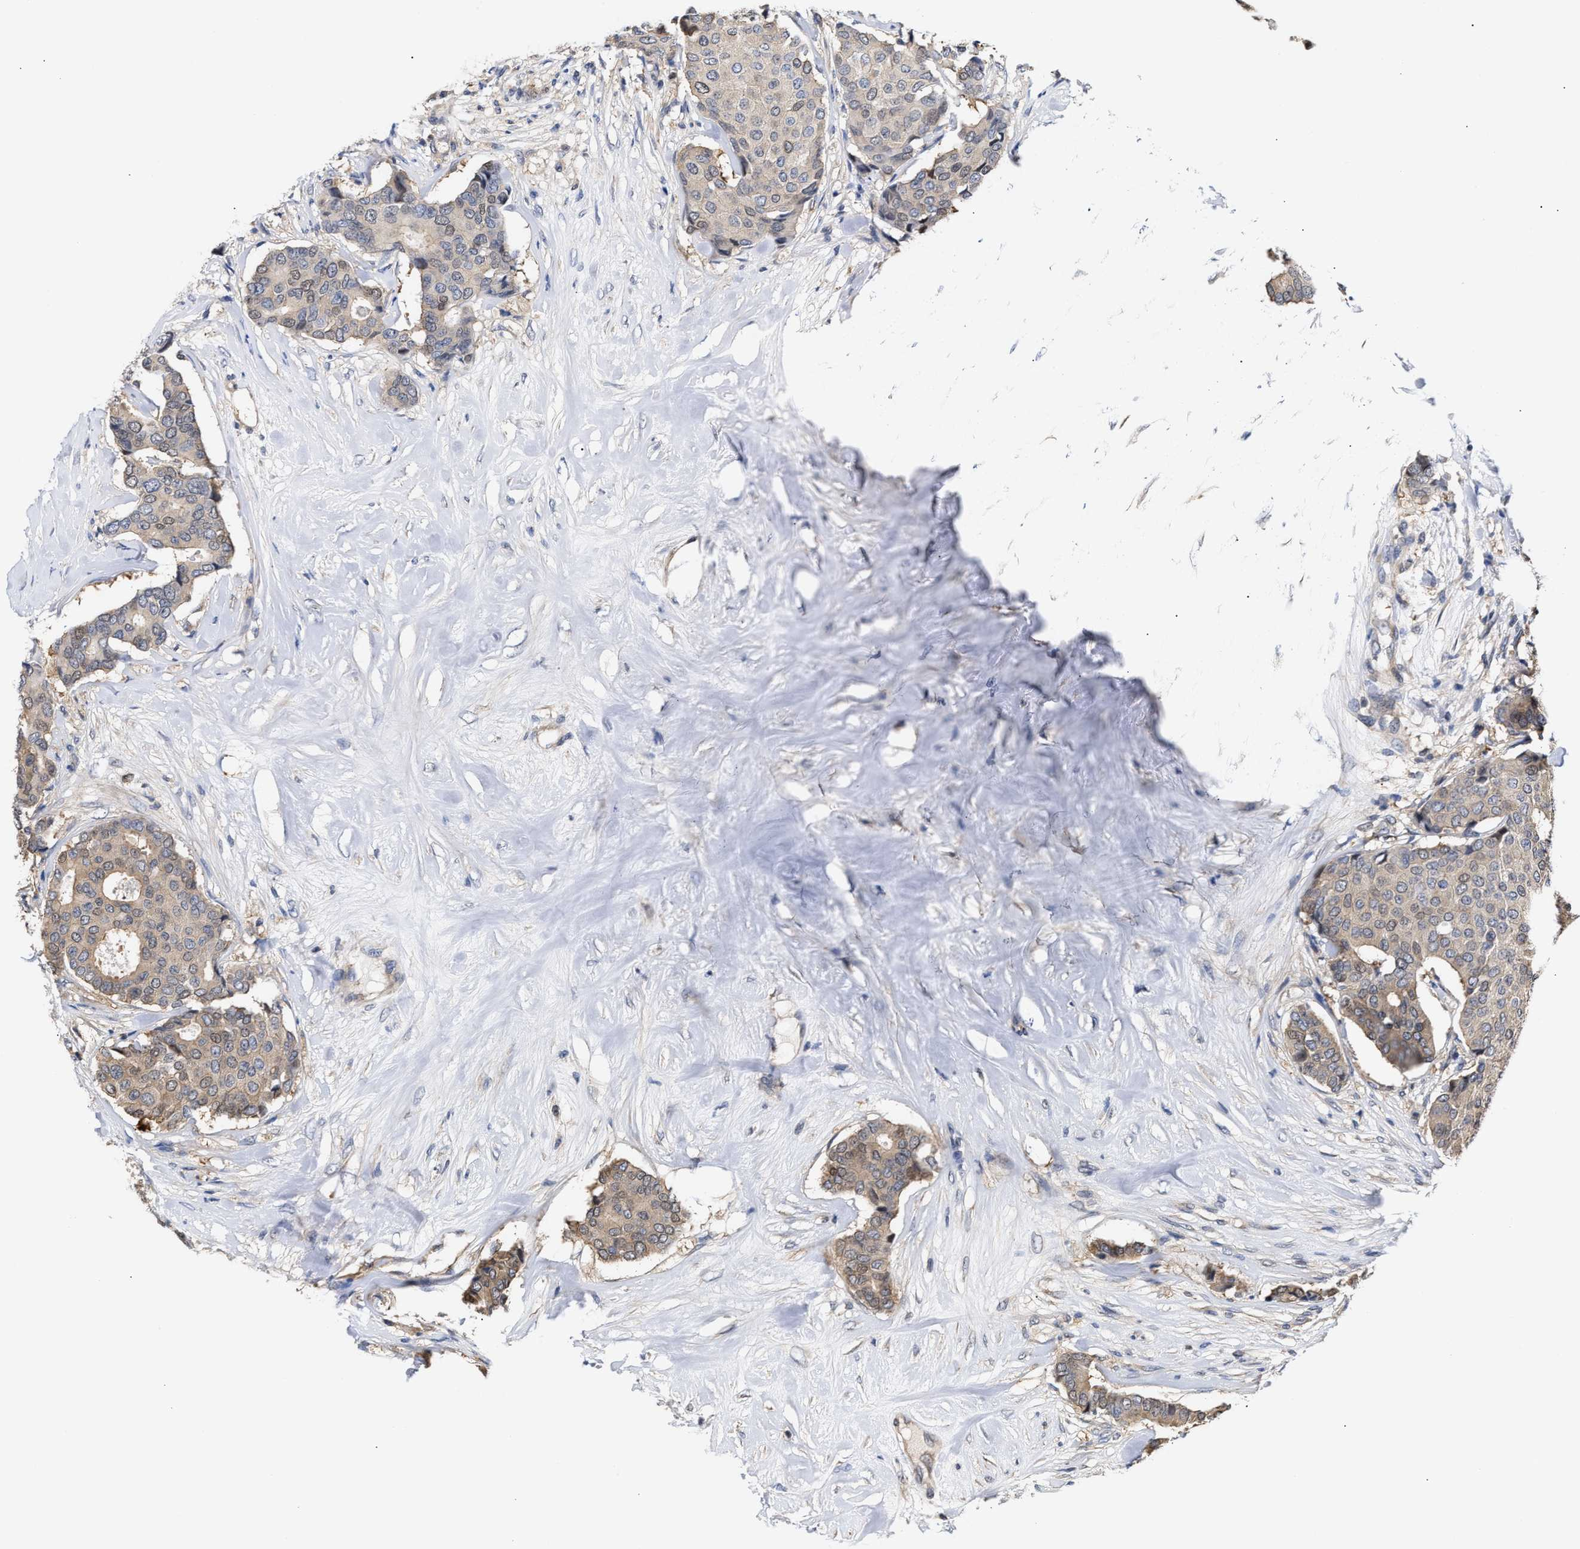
{"staining": {"intensity": "weak", "quantity": "25%-75%", "location": "cytoplasmic/membranous"}, "tissue": "breast cancer", "cell_type": "Tumor cells", "image_type": "cancer", "snomed": [{"axis": "morphology", "description": "Duct carcinoma"}, {"axis": "topography", "description": "Breast"}], "caption": "Immunohistochemistry (IHC) (DAB (3,3'-diaminobenzidine)) staining of human breast intraductal carcinoma reveals weak cytoplasmic/membranous protein staining in about 25%-75% of tumor cells.", "gene": "KLHDC1", "patient": {"sex": "female", "age": 75}}